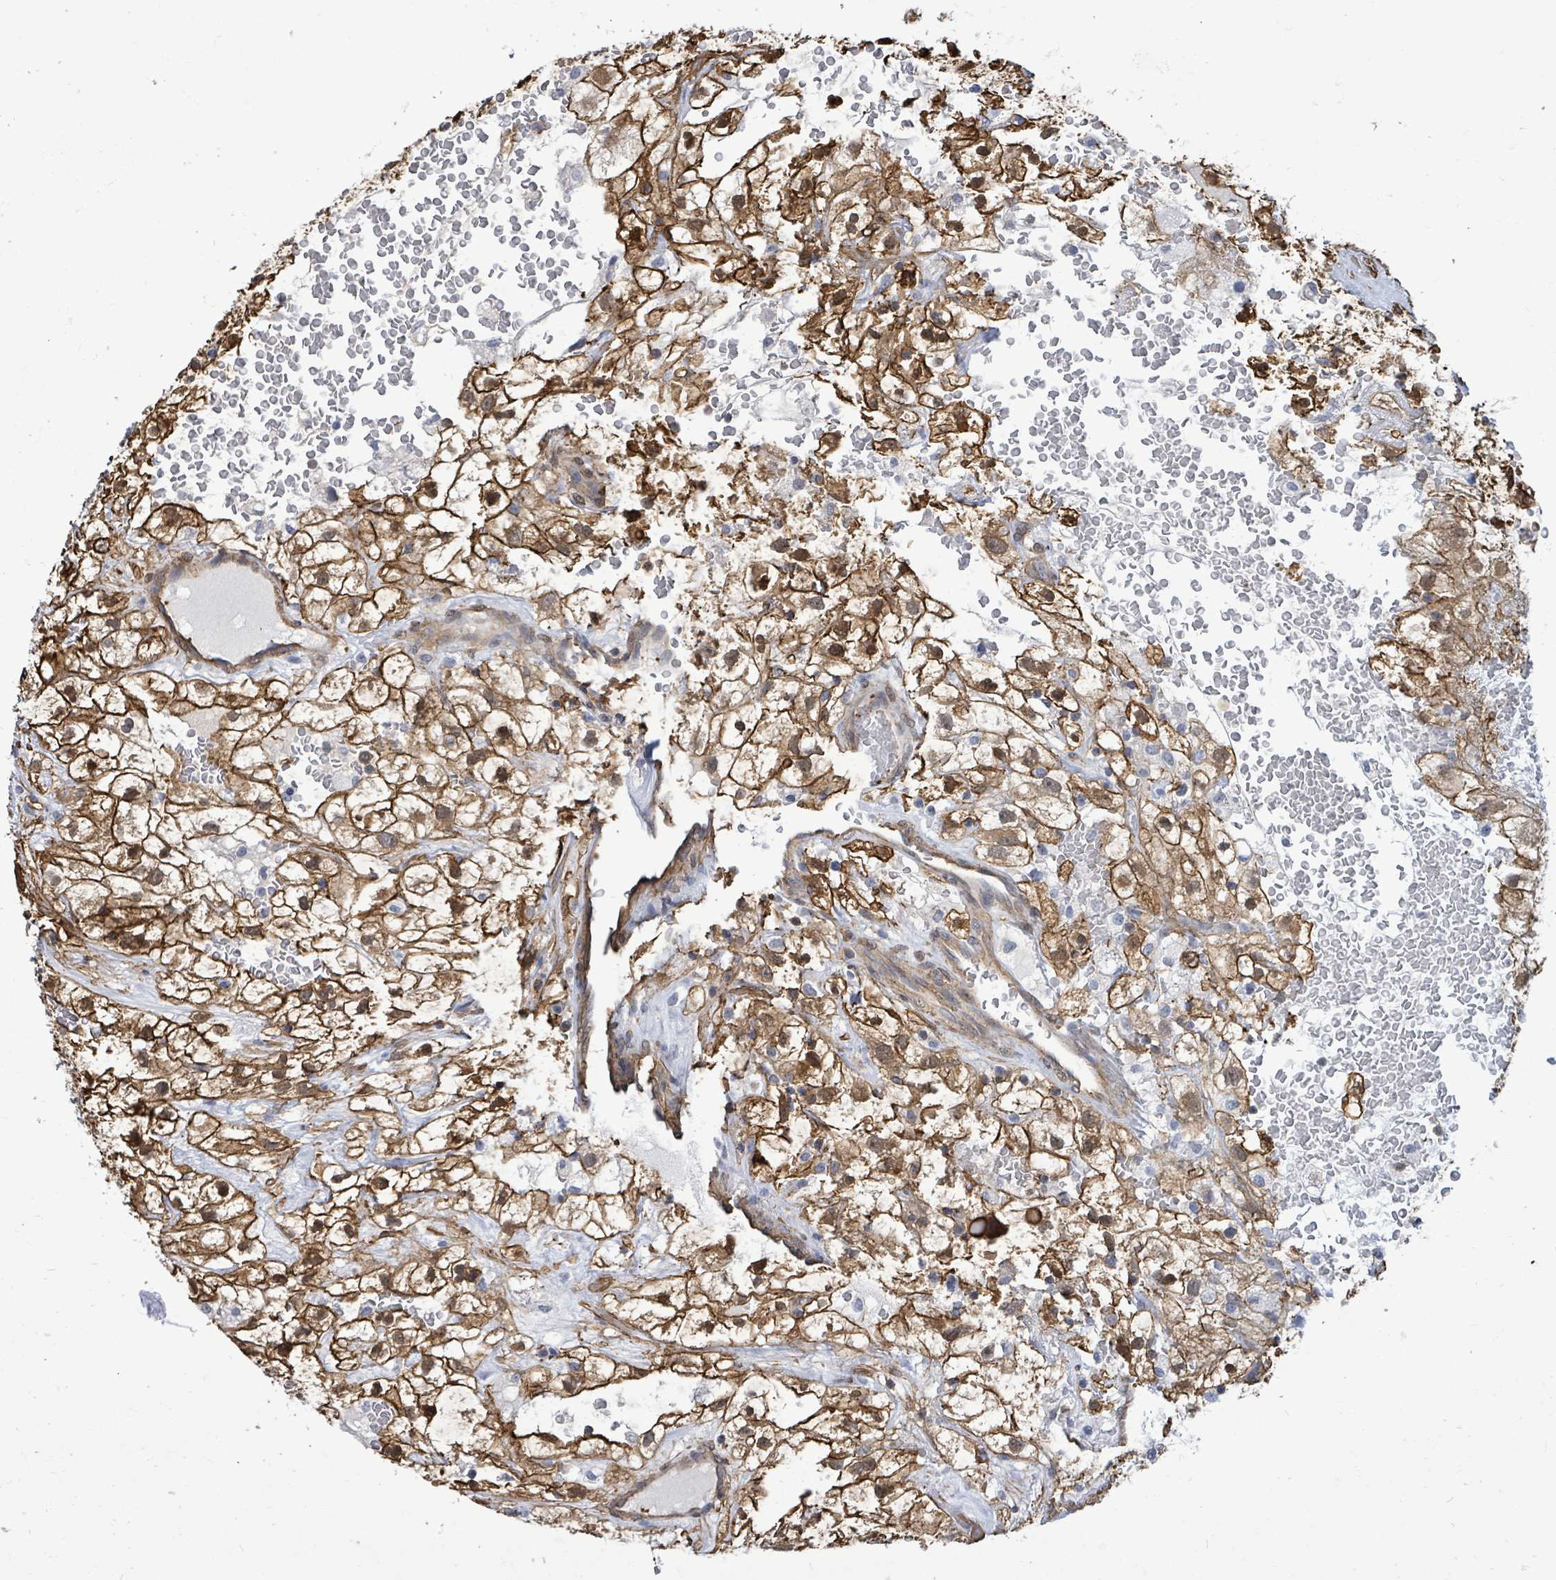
{"staining": {"intensity": "strong", "quantity": ">75%", "location": "cytoplasmic/membranous"}, "tissue": "renal cancer", "cell_type": "Tumor cells", "image_type": "cancer", "snomed": [{"axis": "morphology", "description": "Adenocarcinoma, NOS"}, {"axis": "topography", "description": "Kidney"}], "caption": "Protein expression analysis of renal cancer (adenocarcinoma) displays strong cytoplasmic/membranous positivity in about >75% of tumor cells. (Stains: DAB (3,3'-diaminobenzidine) in brown, nuclei in blue, Microscopy: brightfield microscopy at high magnification).", "gene": "PRKRIP1", "patient": {"sex": "male", "age": 59}}